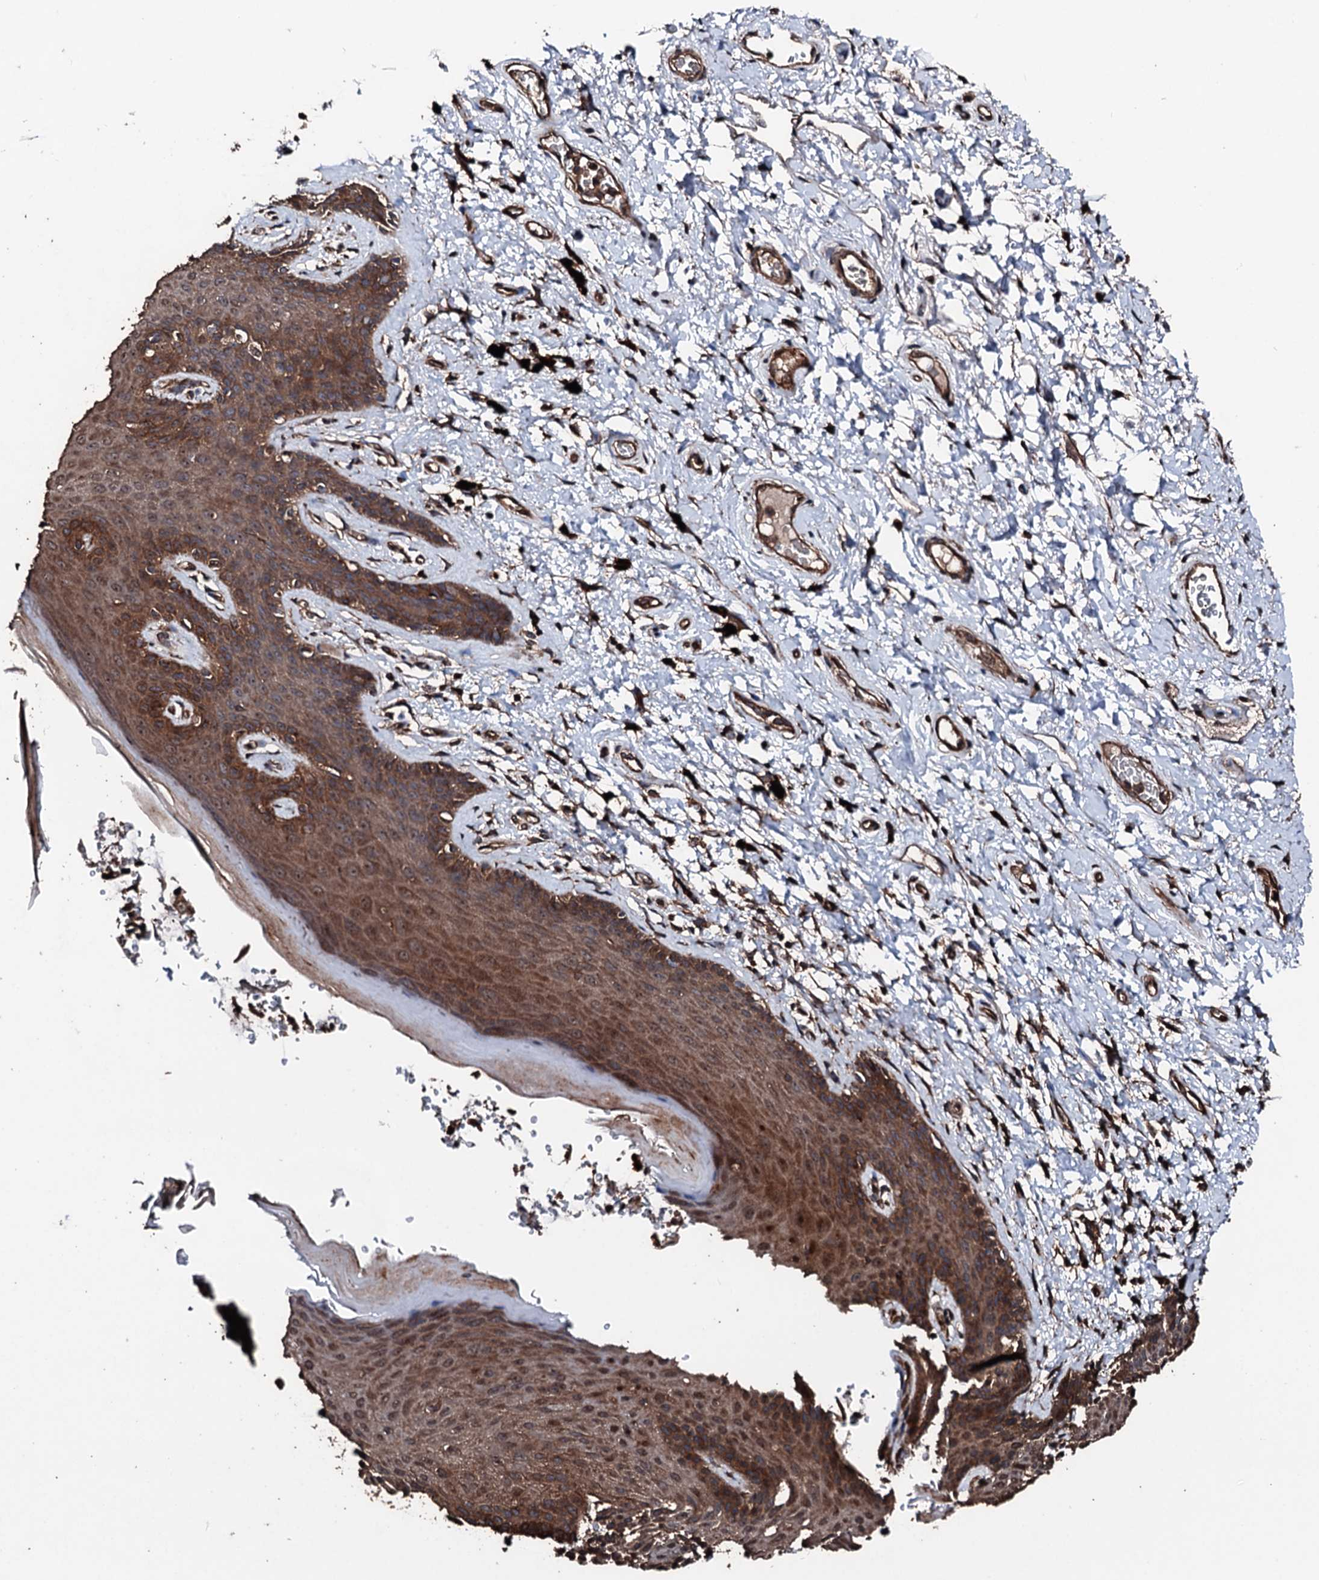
{"staining": {"intensity": "moderate", "quantity": ">75%", "location": "cytoplasmic/membranous"}, "tissue": "skin", "cell_type": "Epidermal cells", "image_type": "normal", "snomed": [{"axis": "morphology", "description": "Normal tissue, NOS"}, {"axis": "topography", "description": "Anal"}], "caption": "Approximately >75% of epidermal cells in normal human skin exhibit moderate cytoplasmic/membranous protein expression as visualized by brown immunohistochemical staining.", "gene": "KIF18A", "patient": {"sex": "female", "age": 46}}